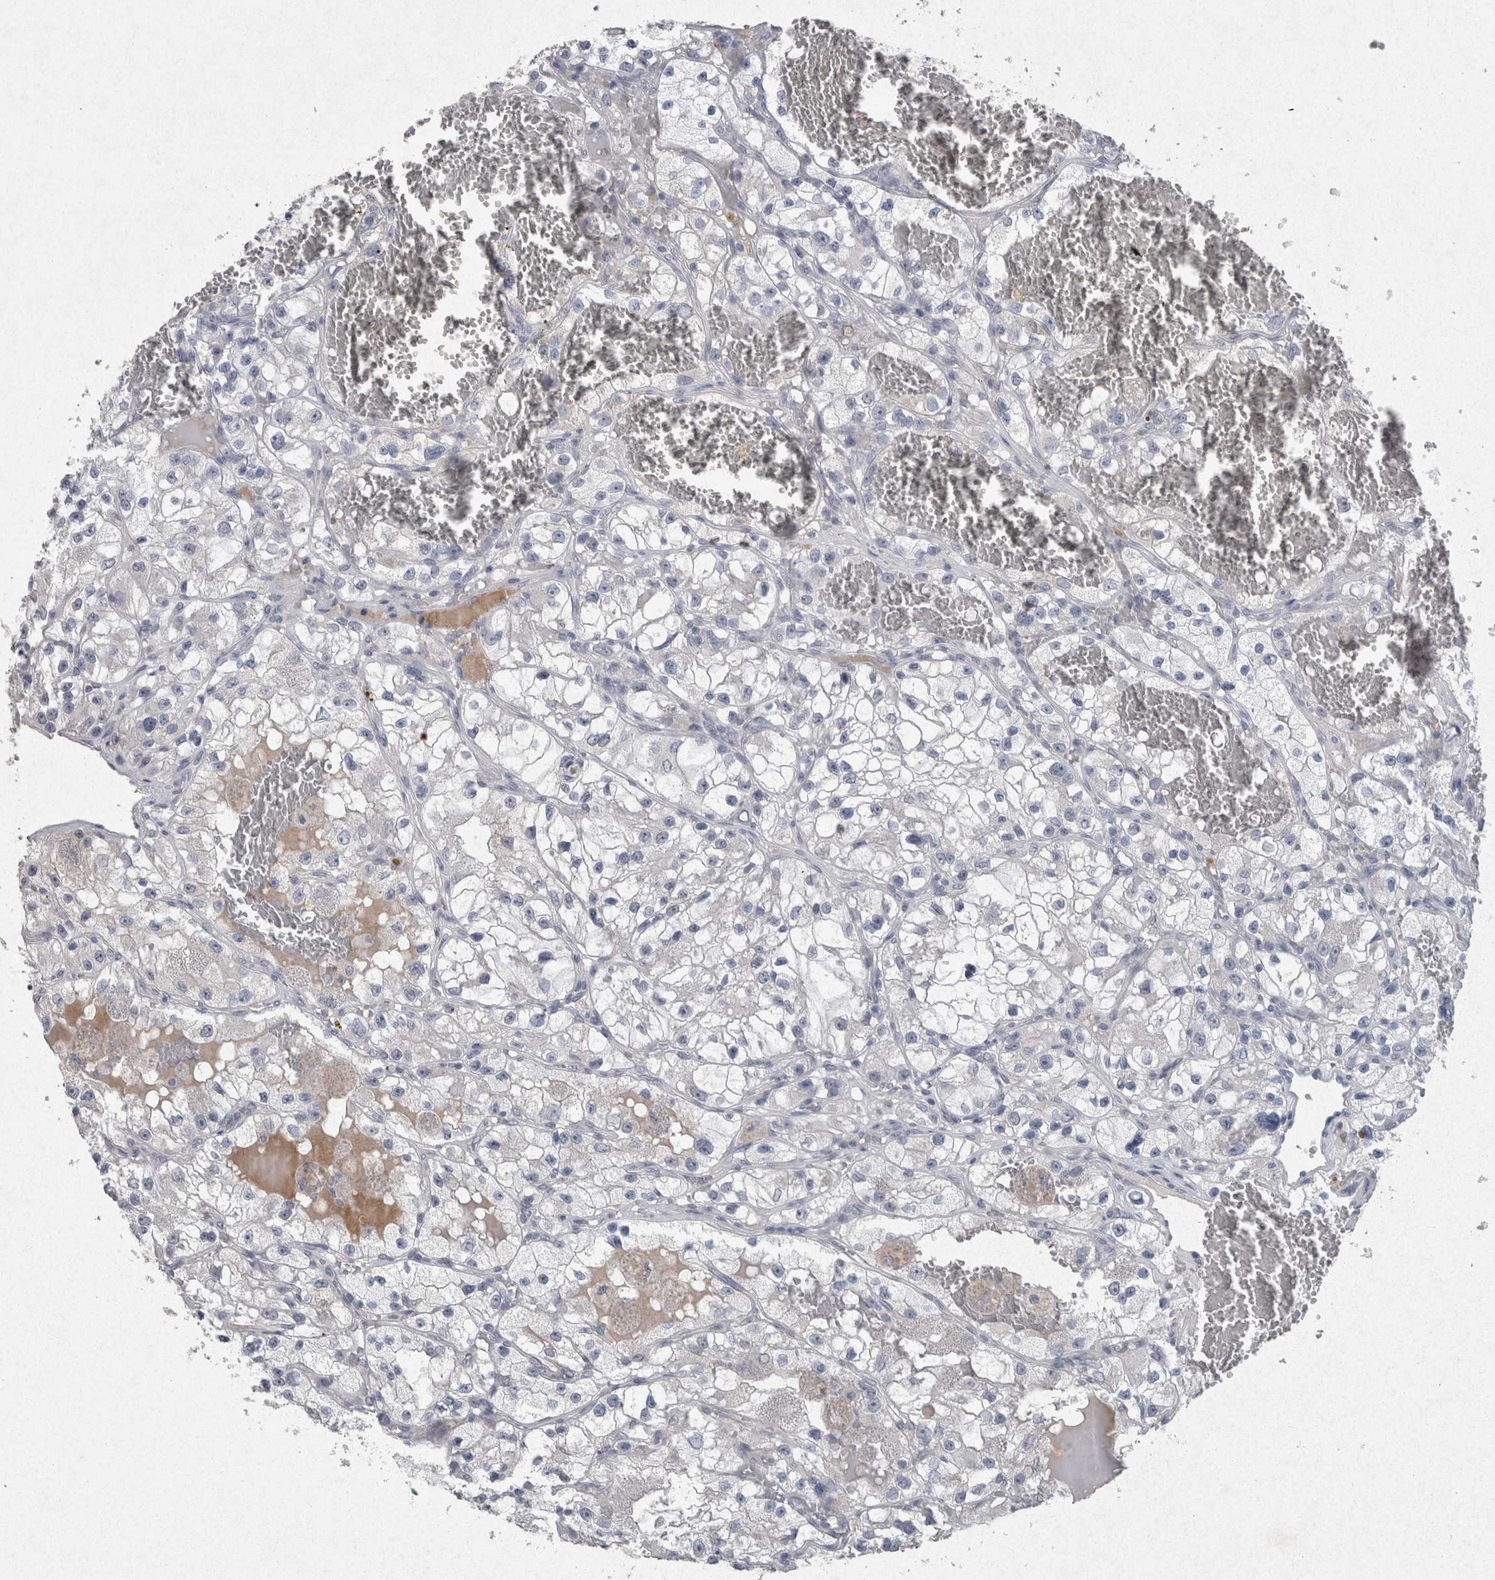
{"staining": {"intensity": "negative", "quantity": "none", "location": "none"}, "tissue": "renal cancer", "cell_type": "Tumor cells", "image_type": "cancer", "snomed": [{"axis": "morphology", "description": "Adenocarcinoma, NOS"}, {"axis": "topography", "description": "Kidney"}], "caption": "IHC image of neoplastic tissue: renal cancer stained with DAB (3,3'-diaminobenzidine) reveals no significant protein staining in tumor cells.", "gene": "PDX1", "patient": {"sex": "female", "age": 57}}